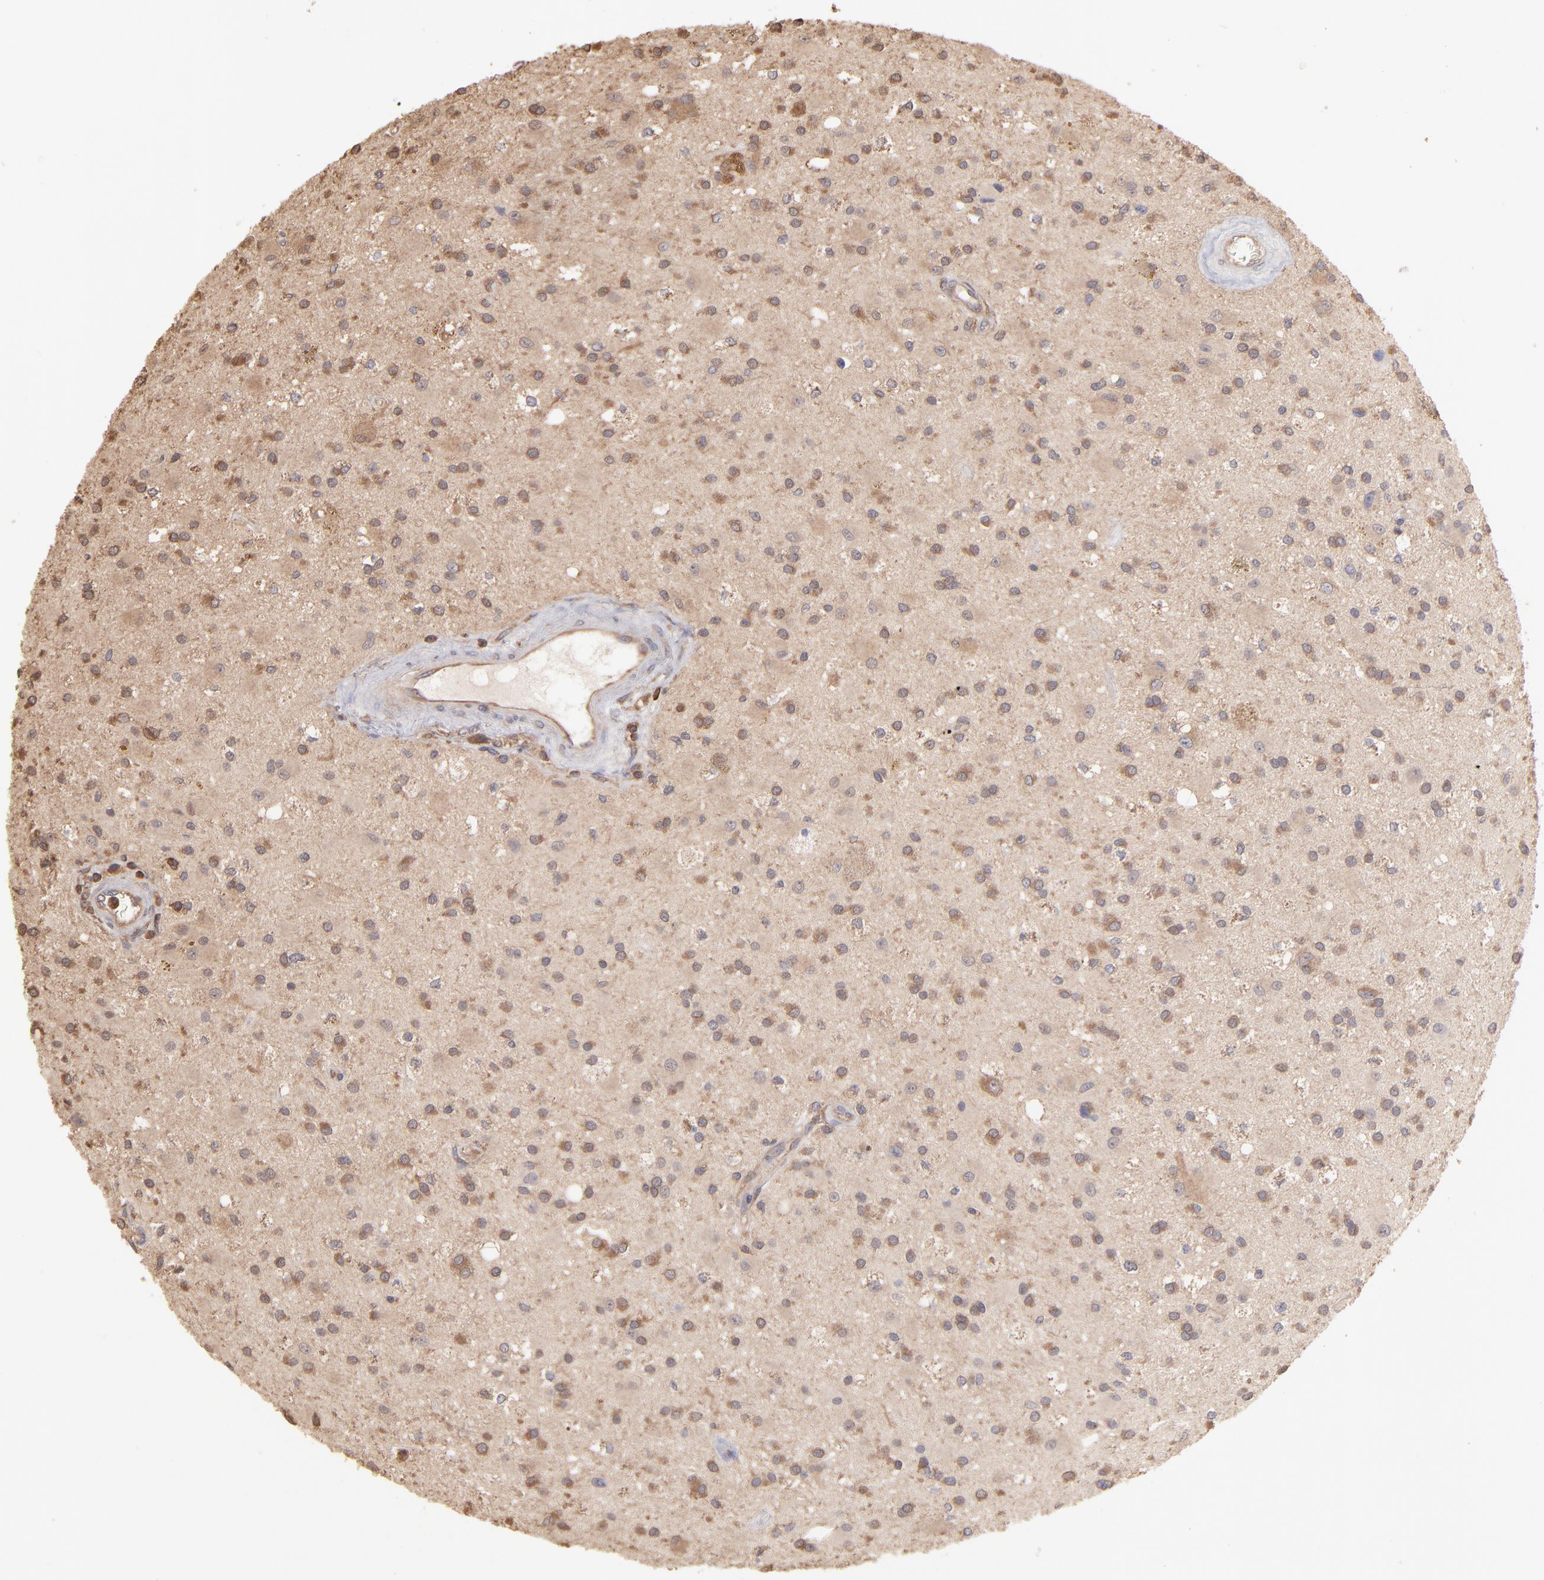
{"staining": {"intensity": "moderate", "quantity": ">75%", "location": "cytoplasmic/membranous"}, "tissue": "glioma", "cell_type": "Tumor cells", "image_type": "cancer", "snomed": [{"axis": "morphology", "description": "Glioma, malignant, Low grade"}, {"axis": "topography", "description": "Brain"}], "caption": "IHC (DAB (3,3'-diaminobenzidine)) staining of human glioma demonstrates moderate cytoplasmic/membranous protein positivity in approximately >75% of tumor cells. (Stains: DAB in brown, nuclei in blue, Microscopy: brightfield microscopy at high magnification).", "gene": "MAP2K2", "patient": {"sex": "male", "age": 58}}